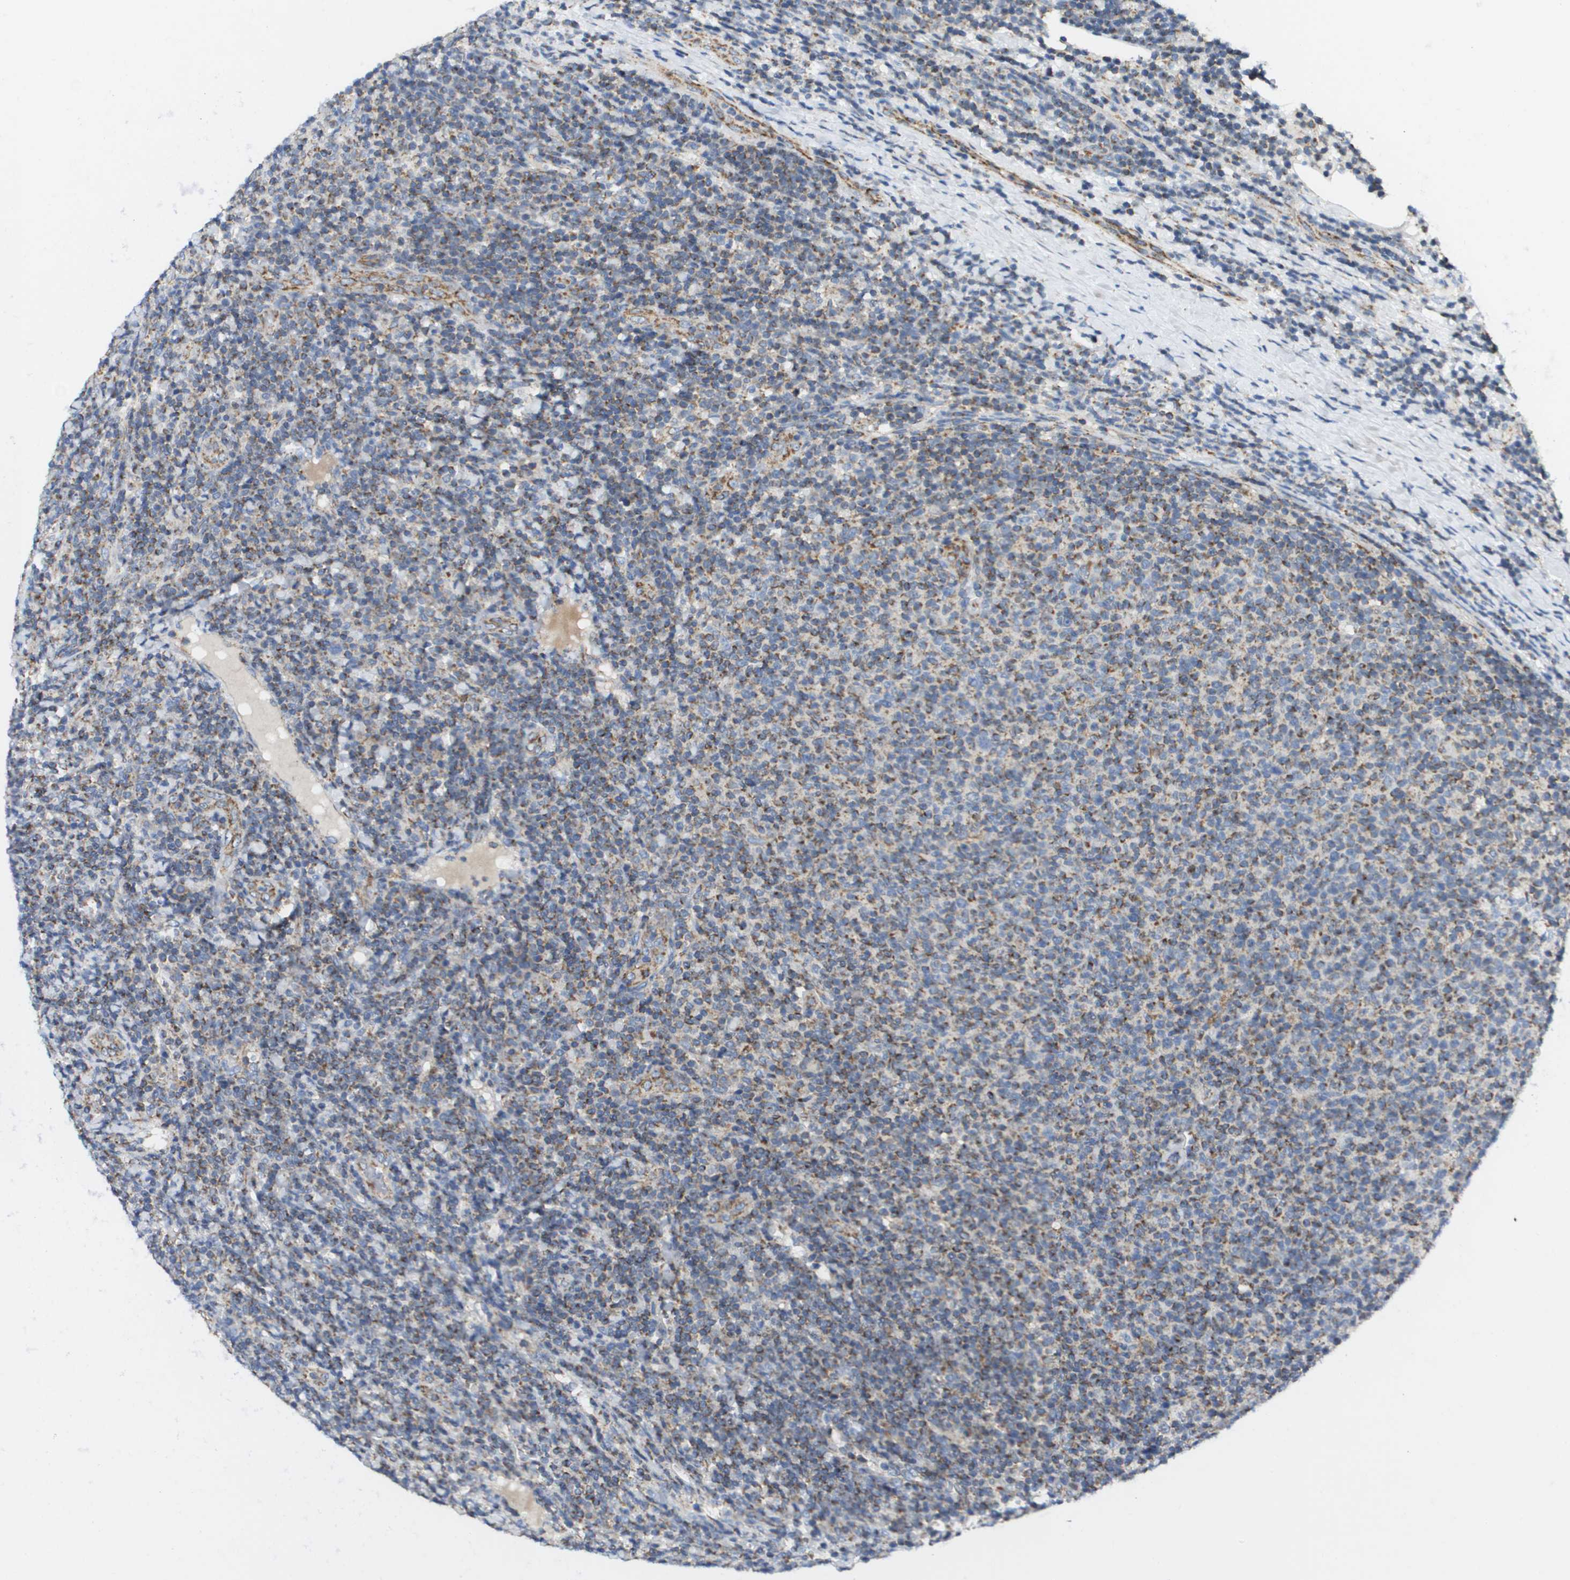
{"staining": {"intensity": "moderate", "quantity": "25%-75%", "location": "cytoplasmic/membranous"}, "tissue": "lymphoma", "cell_type": "Tumor cells", "image_type": "cancer", "snomed": [{"axis": "morphology", "description": "Malignant lymphoma, non-Hodgkin's type, Low grade"}, {"axis": "topography", "description": "Lymph node"}], "caption": "Immunohistochemistry (IHC) histopathology image of neoplastic tissue: human lymphoma stained using IHC exhibits medium levels of moderate protein expression localized specifically in the cytoplasmic/membranous of tumor cells, appearing as a cytoplasmic/membranous brown color.", "gene": "FIS1", "patient": {"sex": "male", "age": 66}}